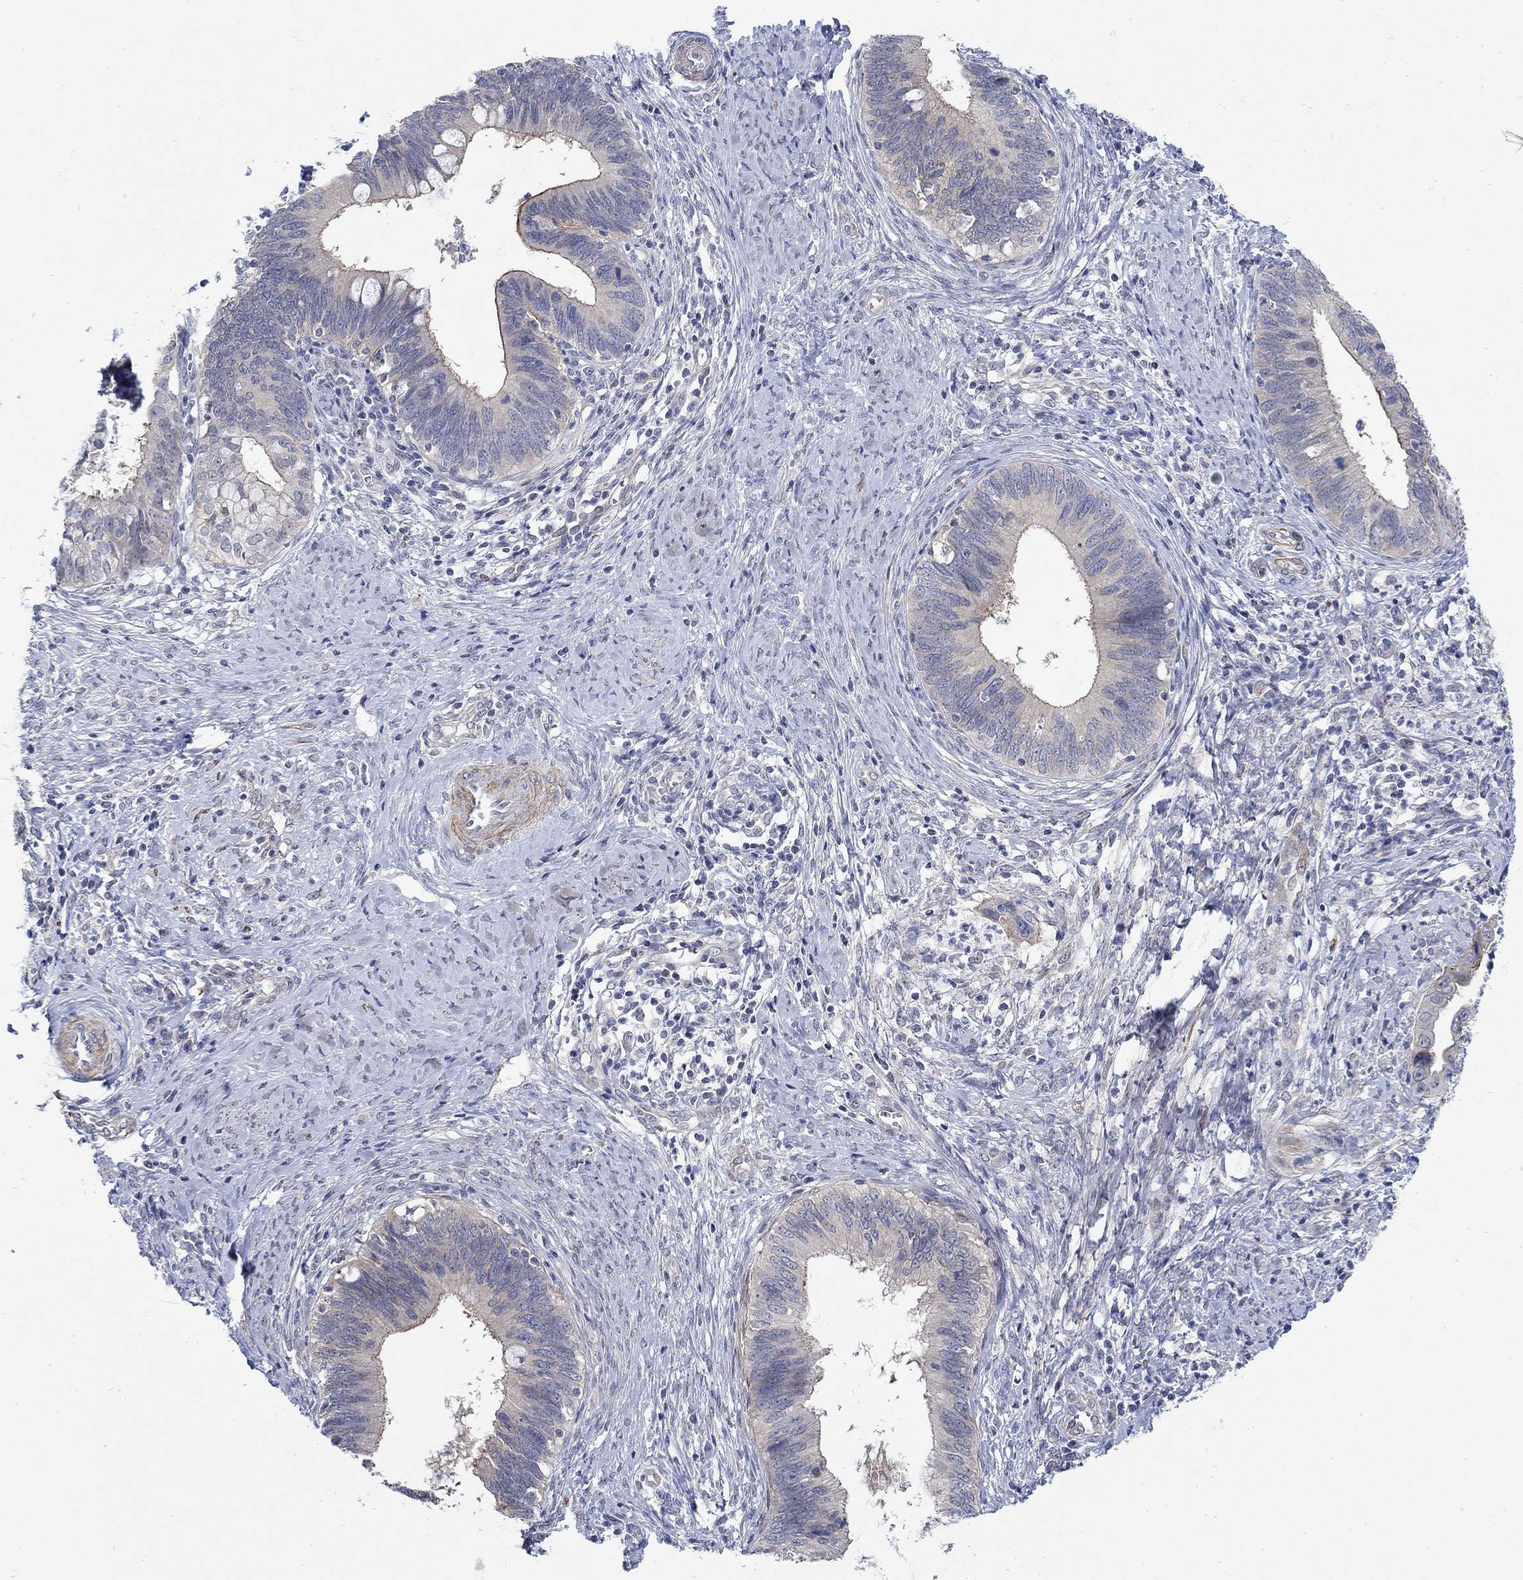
{"staining": {"intensity": "weak", "quantity": "<25%", "location": "cytoplasmic/membranous"}, "tissue": "cervical cancer", "cell_type": "Tumor cells", "image_type": "cancer", "snomed": [{"axis": "morphology", "description": "Adenocarcinoma, NOS"}, {"axis": "topography", "description": "Cervix"}], "caption": "The image reveals no significant expression in tumor cells of cervical adenocarcinoma. (Stains: DAB immunohistochemistry with hematoxylin counter stain, Microscopy: brightfield microscopy at high magnification).", "gene": "SCN7A", "patient": {"sex": "female", "age": 42}}